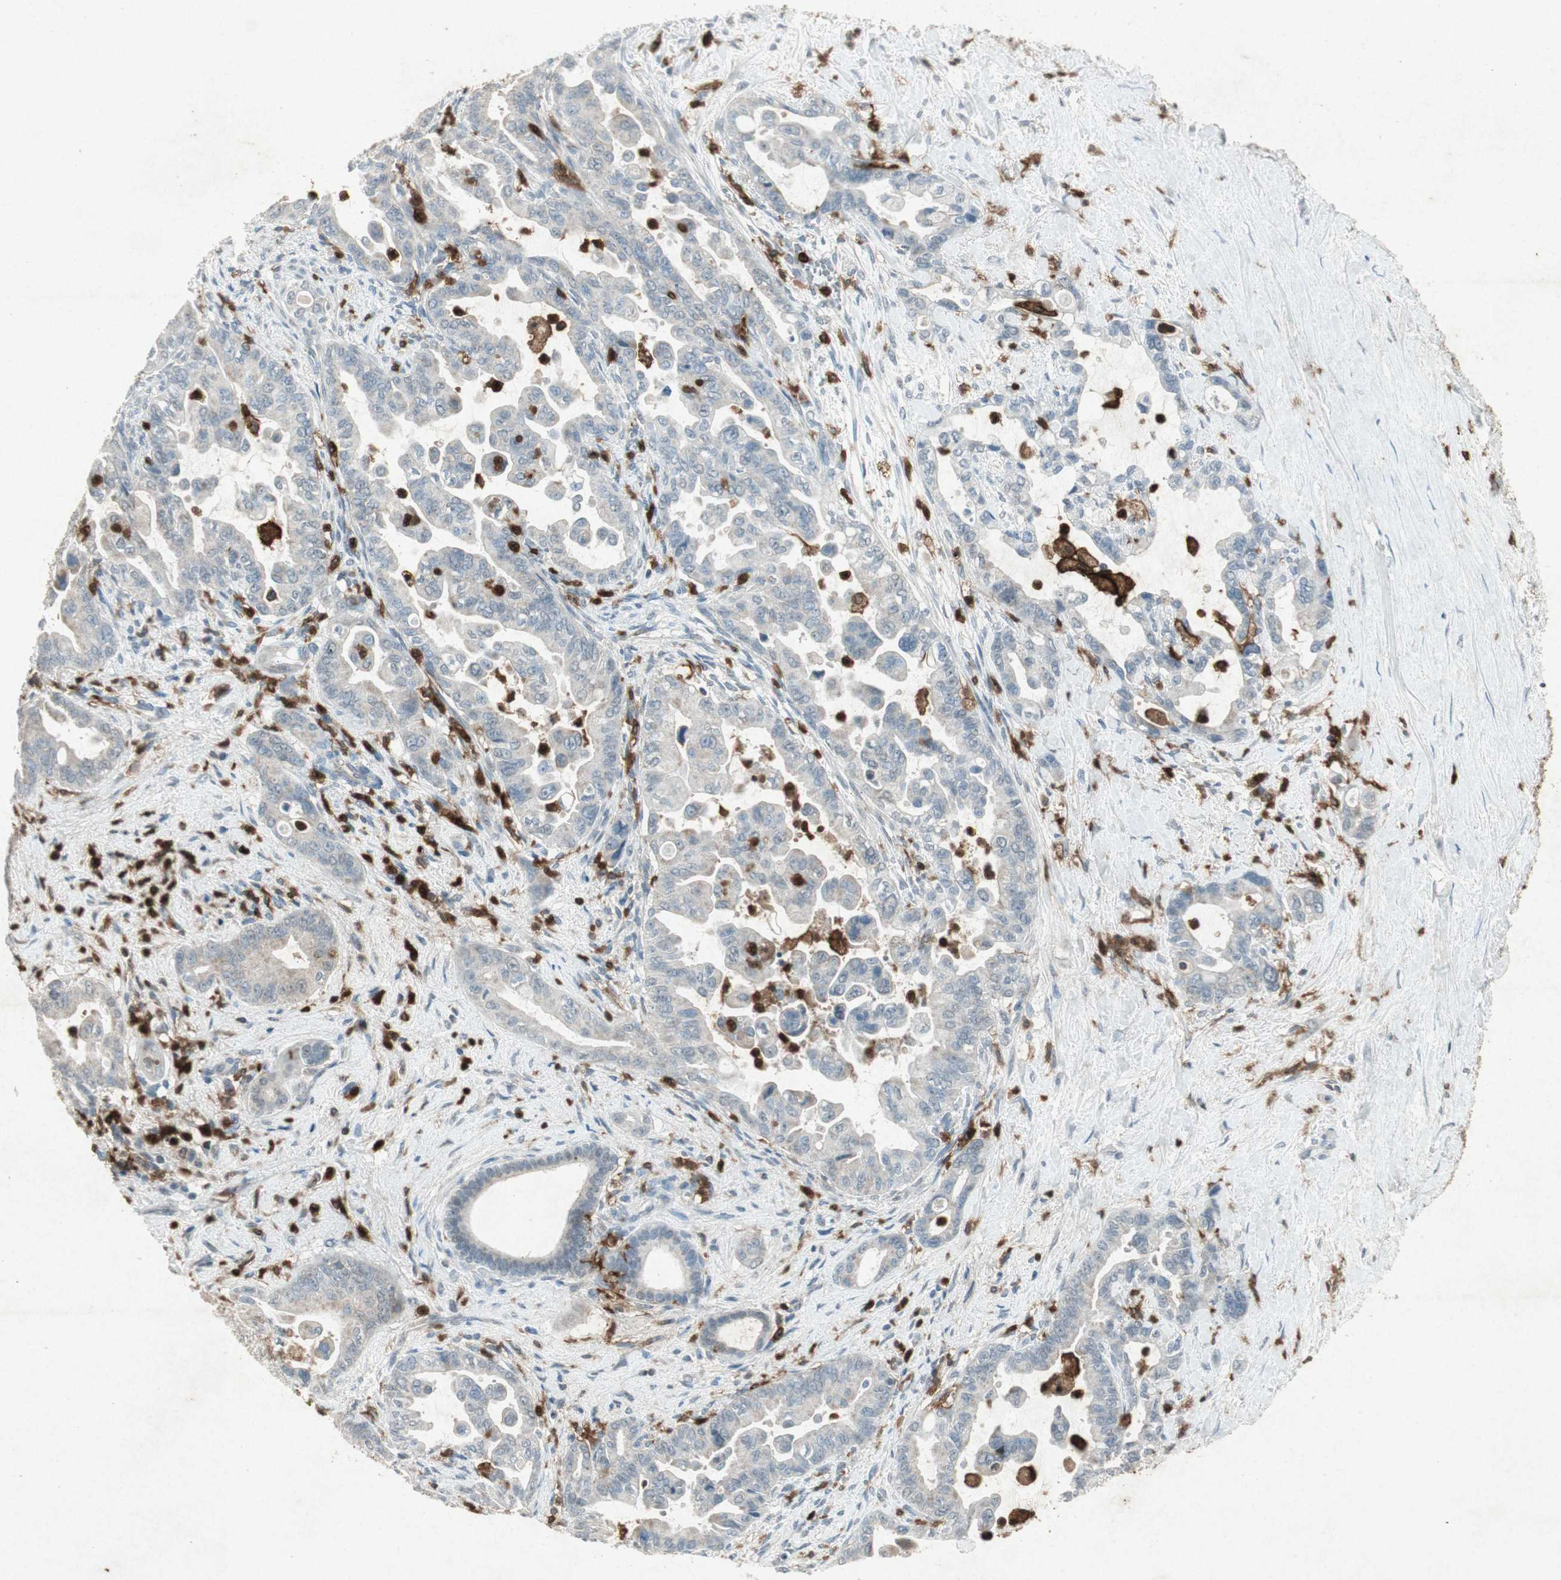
{"staining": {"intensity": "weak", "quantity": "25%-75%", "location": "cytoplasmic/membranous"}, "tissue": "pancreatic cancer", "cell_type": "Tumor cells", "image_type": "cancer", "snomed": [{"axis": "morphology", "description": "Adenocarcinoma, NOS"}, {"axis": "topography", "description": "Pancreas"}], "caption": "IHC (DAB) staining of human pancreatic cancer (adenocarcinoma) displays weak cytoplasmic/membranous protein expression in about 25%-75% of tumor cells.", "gene": "TYROBP", "patient": {"sex": "male", "age": 70}}